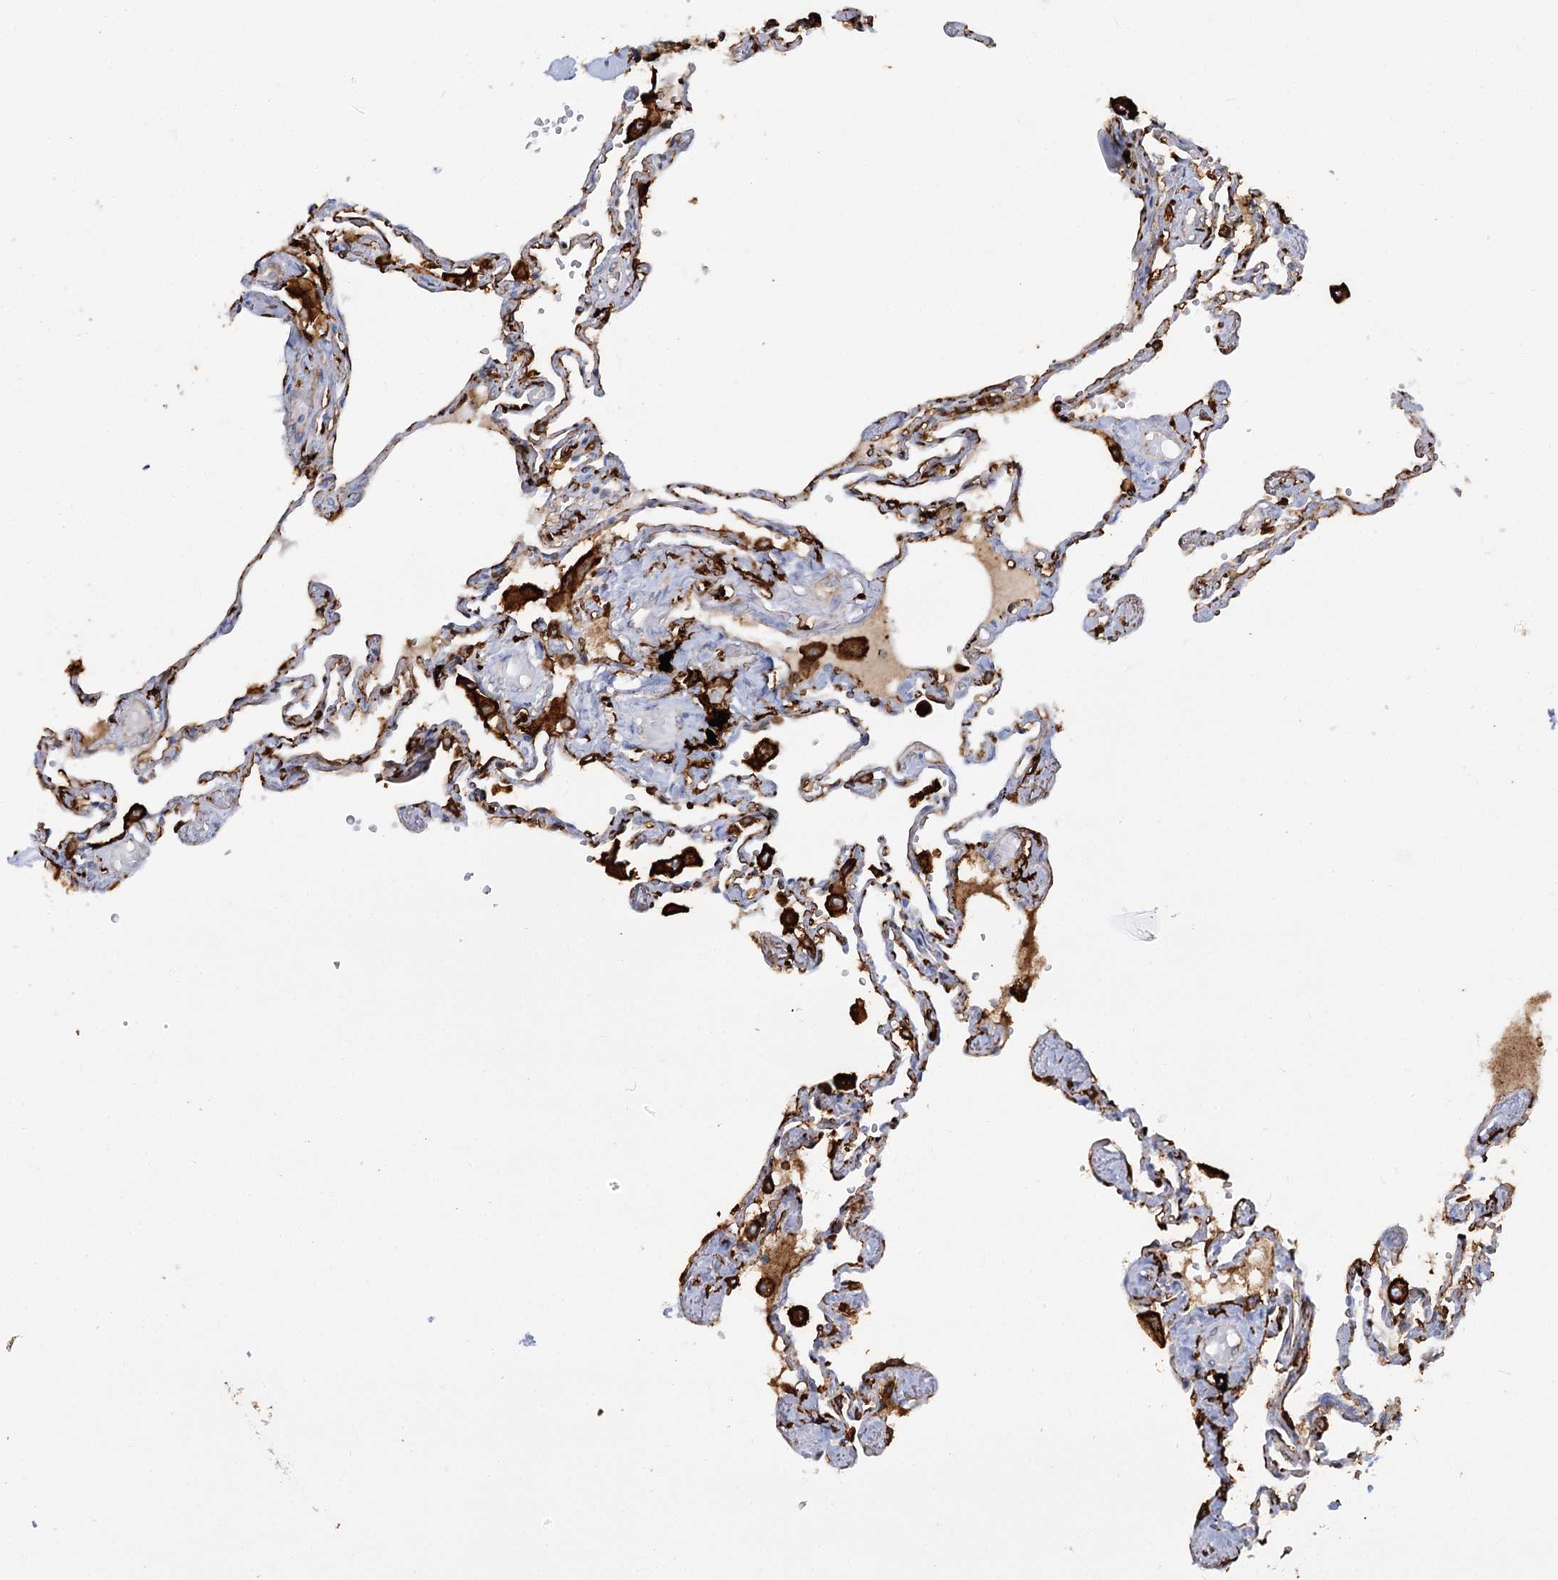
{"staining": {"intensity": "strong", "quantity": "<25%", "location": "cytoplasmic/membranous"}, "tissue": "lung", "cell_type": "Alveolar cells", "image_type": "normal", "snomed": [{"axis": "morphology", "description": "Normal tissue, NOS"}, {"axis": "topography", "description": "Lung"}], "caption": "Lung stained for a protein (brown) displays strong cytoplasmic/membranous positive staining in approximately <25% of alveolar cells.", "gene": "PIWIL4", "patient": {"sex": "female", "age": 67}}